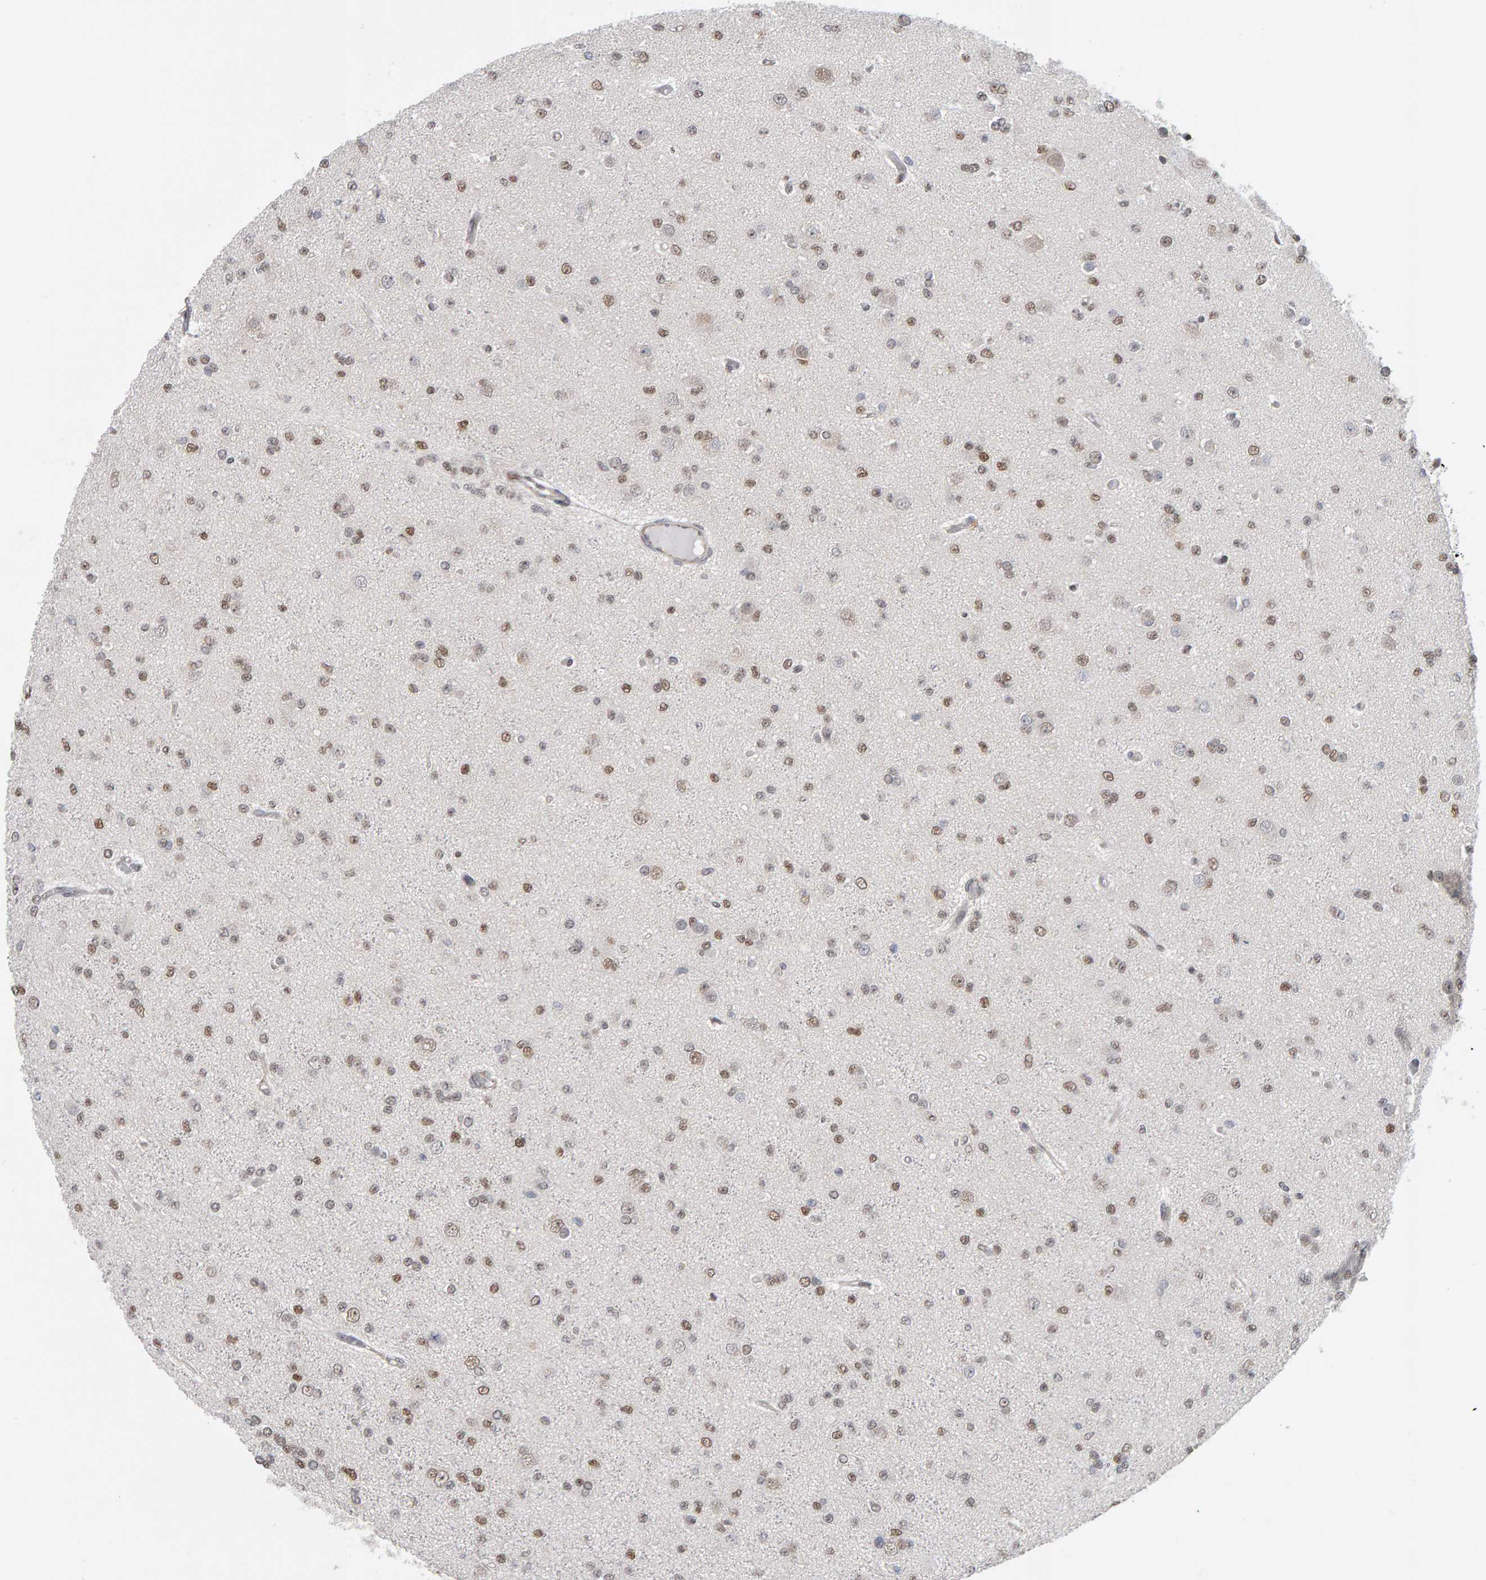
{"staining": {"intensity": "moderate", "quantity": "25%-75%", "location": "nuclear"}, "tissue": "glioma", "cell_type": "Tumor cells", "image_type": "cancer", "snomed": [{"axis": "morphology", "description": "Glioma, malignant, Low grade"}, {"axis": "topography", "description": "Brain"}], "caption": "Glioma stained with IHC demonstrates moderate nuclear staining in about 25%-75% of tumor cells.", "gene": "ATF7IP", "patient": {"sex": "female", "age": 22}}